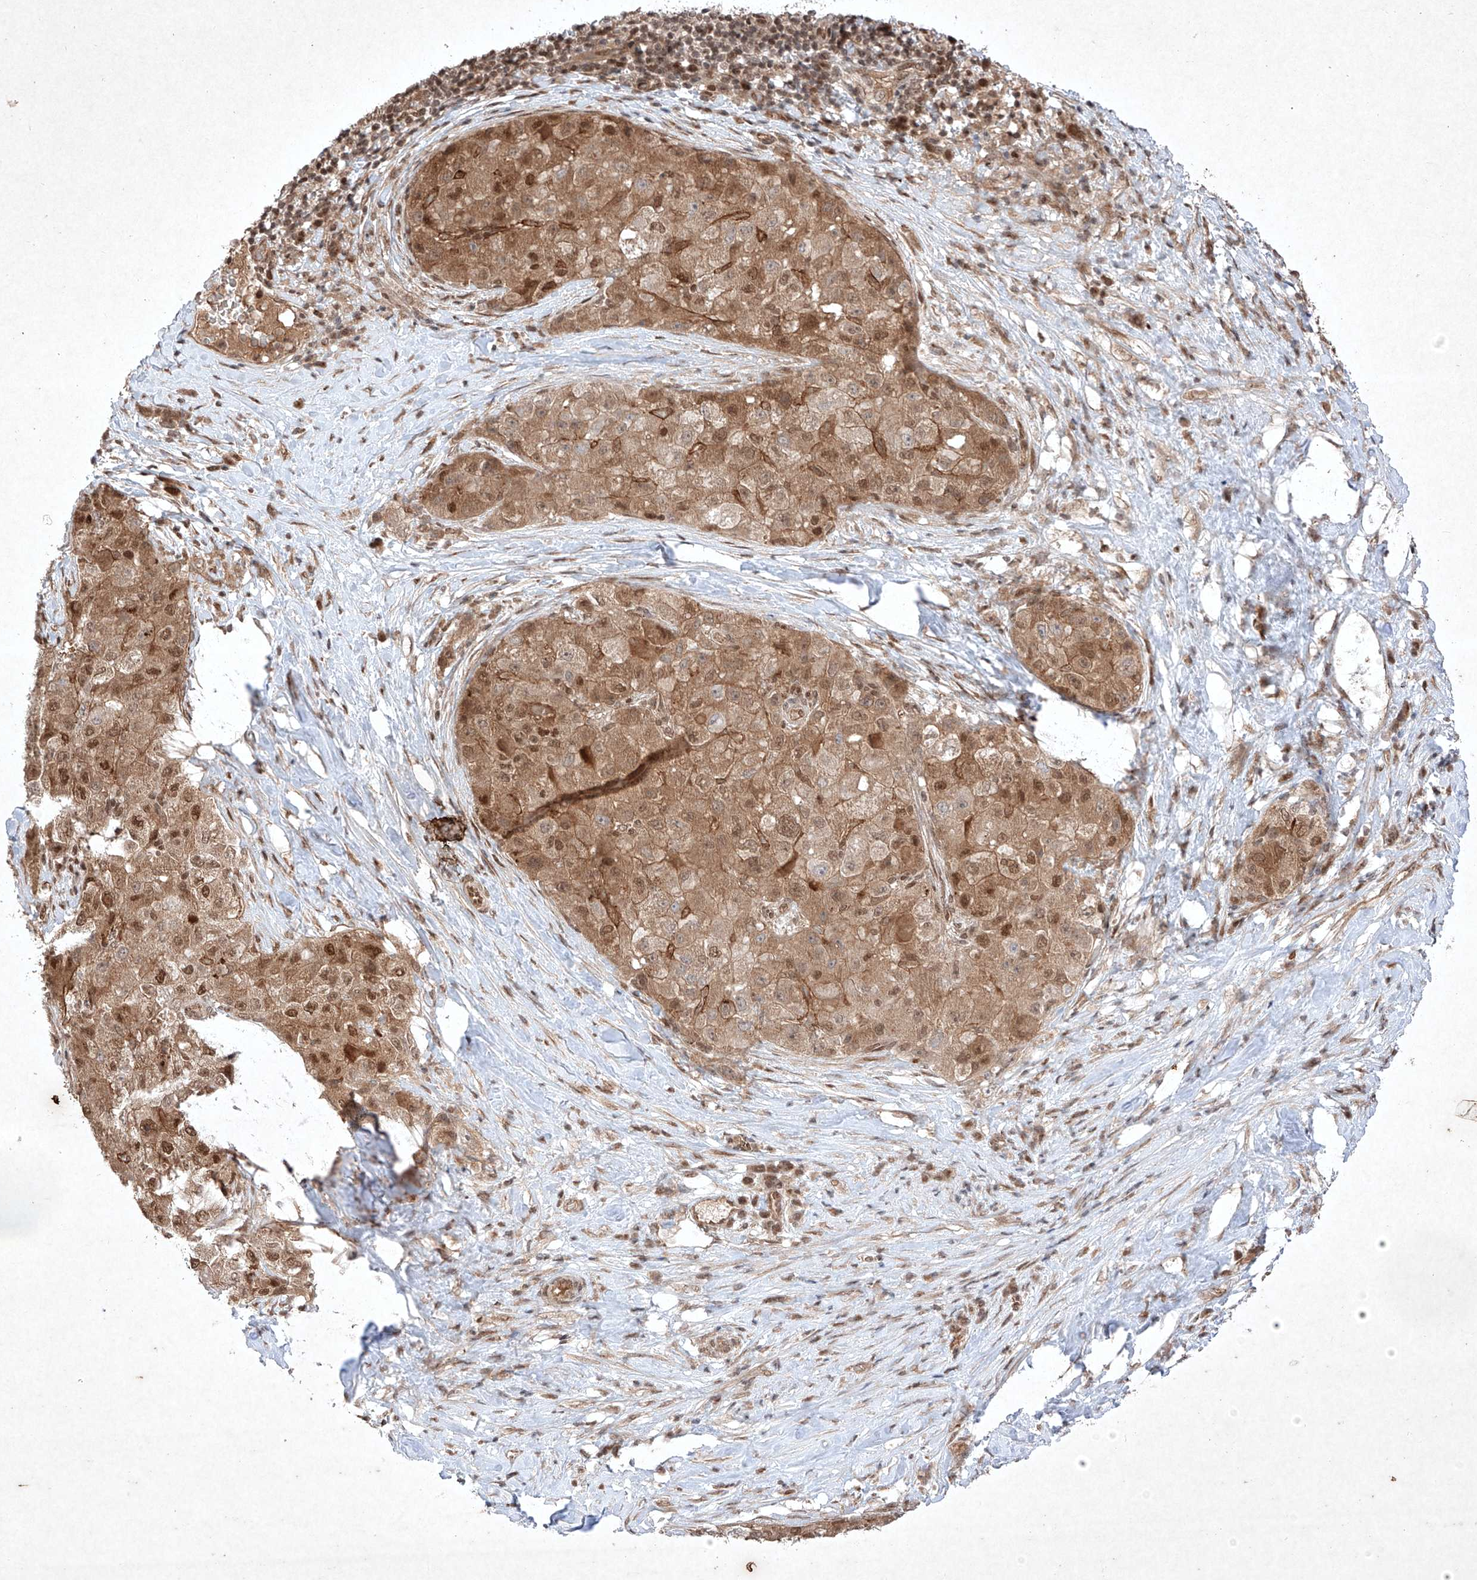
{"staining": {"intensity": "moderate", "quantity": ">75%", "location": "cytoplasmic/membranous,nuclear"}, "tissue": "liver cancer", "cell_type": "Tumor cells", "image_type": "cancer", "snomed": [{"axis": "morphology", "description": "Carcinoma, Hepatocellular, NOS"}, {"axis": "topography", "description": "Liver"}], "caption": "Hepatocellular carcinoma (liver) was stained to show a protein in brown. There is medium levels of moderate cytoplasmic/membranous and nuclear expression in about >75% of tumor cells. The protein of interest is shown in brown color, while the nuclei are stained blue.", "gene": "RNF31", "patient": {"sex": "male", "age": 80}}